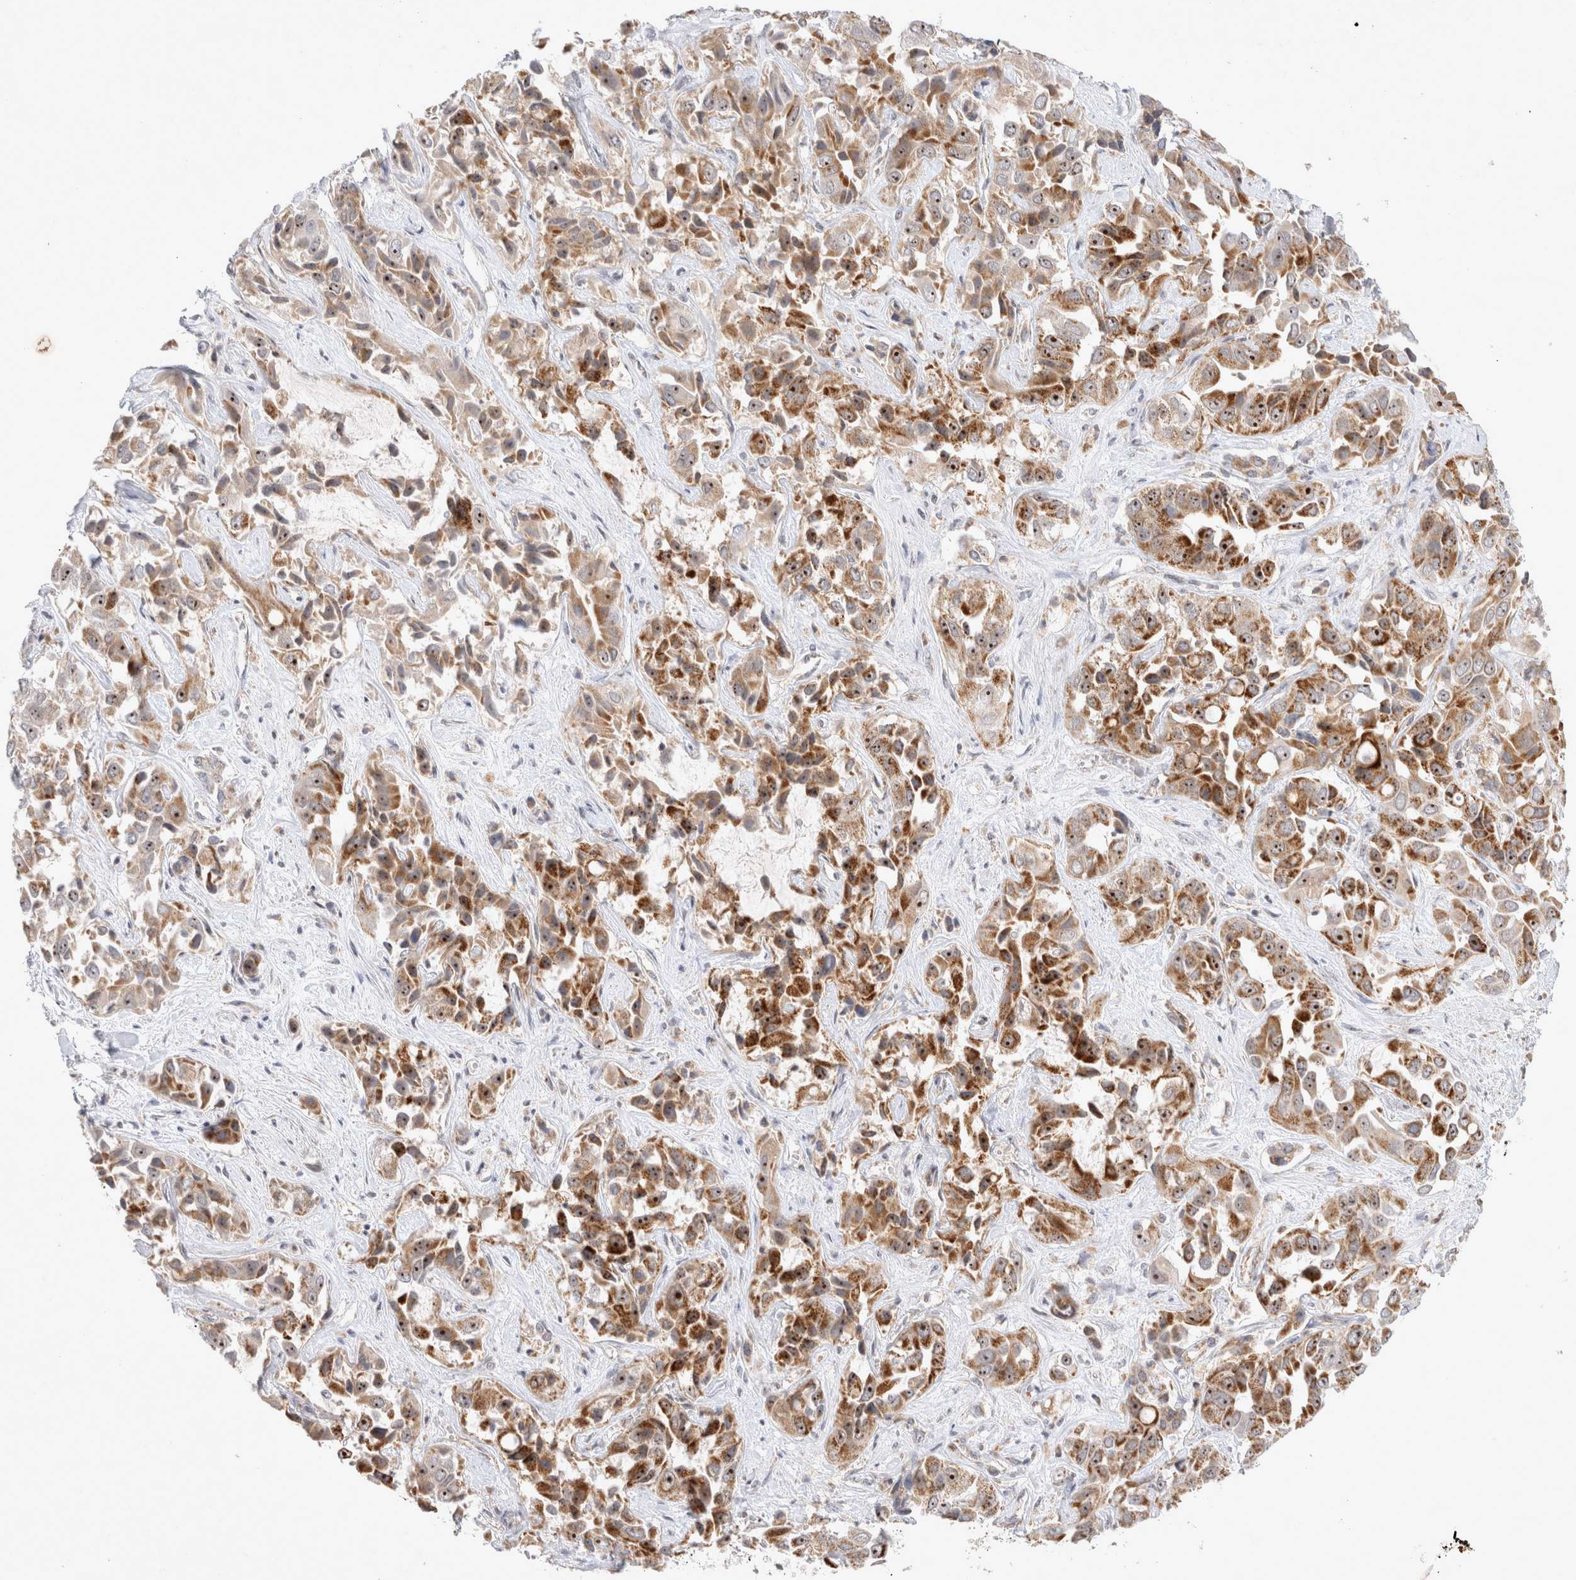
{"staining": {"intensity": "moderate", "quantity": ">75%", "location": "cytoplasmic/membranous,nuclear"}, "tissue": "liver cancer", "cell_type": "Tumor cells", "image_type": "cancer", "snomed": [{"axis": "morphology", "description": "Cholangiocarcinoma"}, {"axis": "topography", "description": "Liver"}], "caption": "Brown immunohistochemical staining in human liver cholangiocarcinoma reveals moderate cytoplasmic/membranous and nuclear expression in about >75% of tumor cells.", "gene": "MRPL37", "patient": {"sex": "female", "age": 52}}